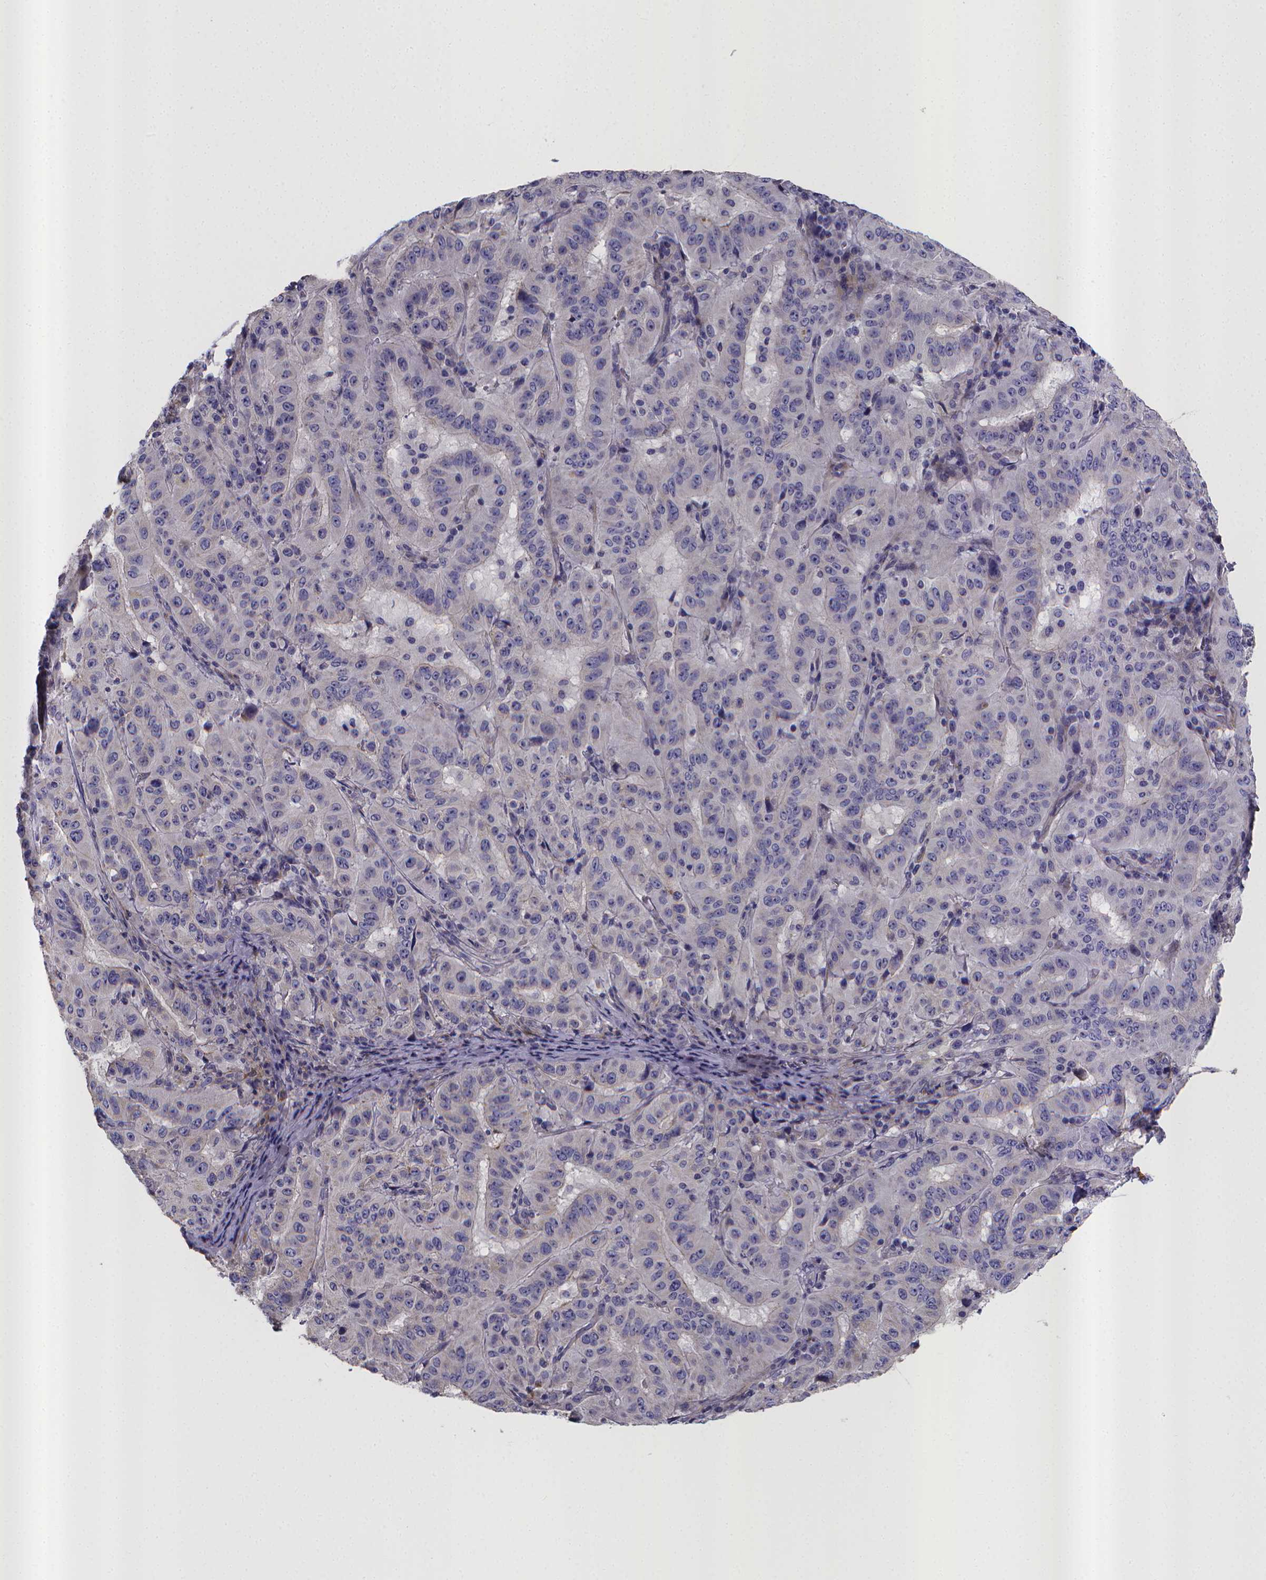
{"staining": {"intensity": "negative", "quantity": "none", "location": "none"}, "tissue": "pancreatic cancer", "cell_type": "Tumor cells", "image_type": "cancer", "snomed": [{"axis": "morphology", "description": "Adenocarcinoma, NOS"}, {"axis": "topography", "description": "Pancreas"}], "caption": "Immunohistochemistry (IHC) image of neoplastic tissue: human pancreatic cancer (adenocarcinoma) stained with DAB reveals no significant protein positivity in tumor cells.", "gene": "RERG", "patient": {"sex": "male", "age": 63}}